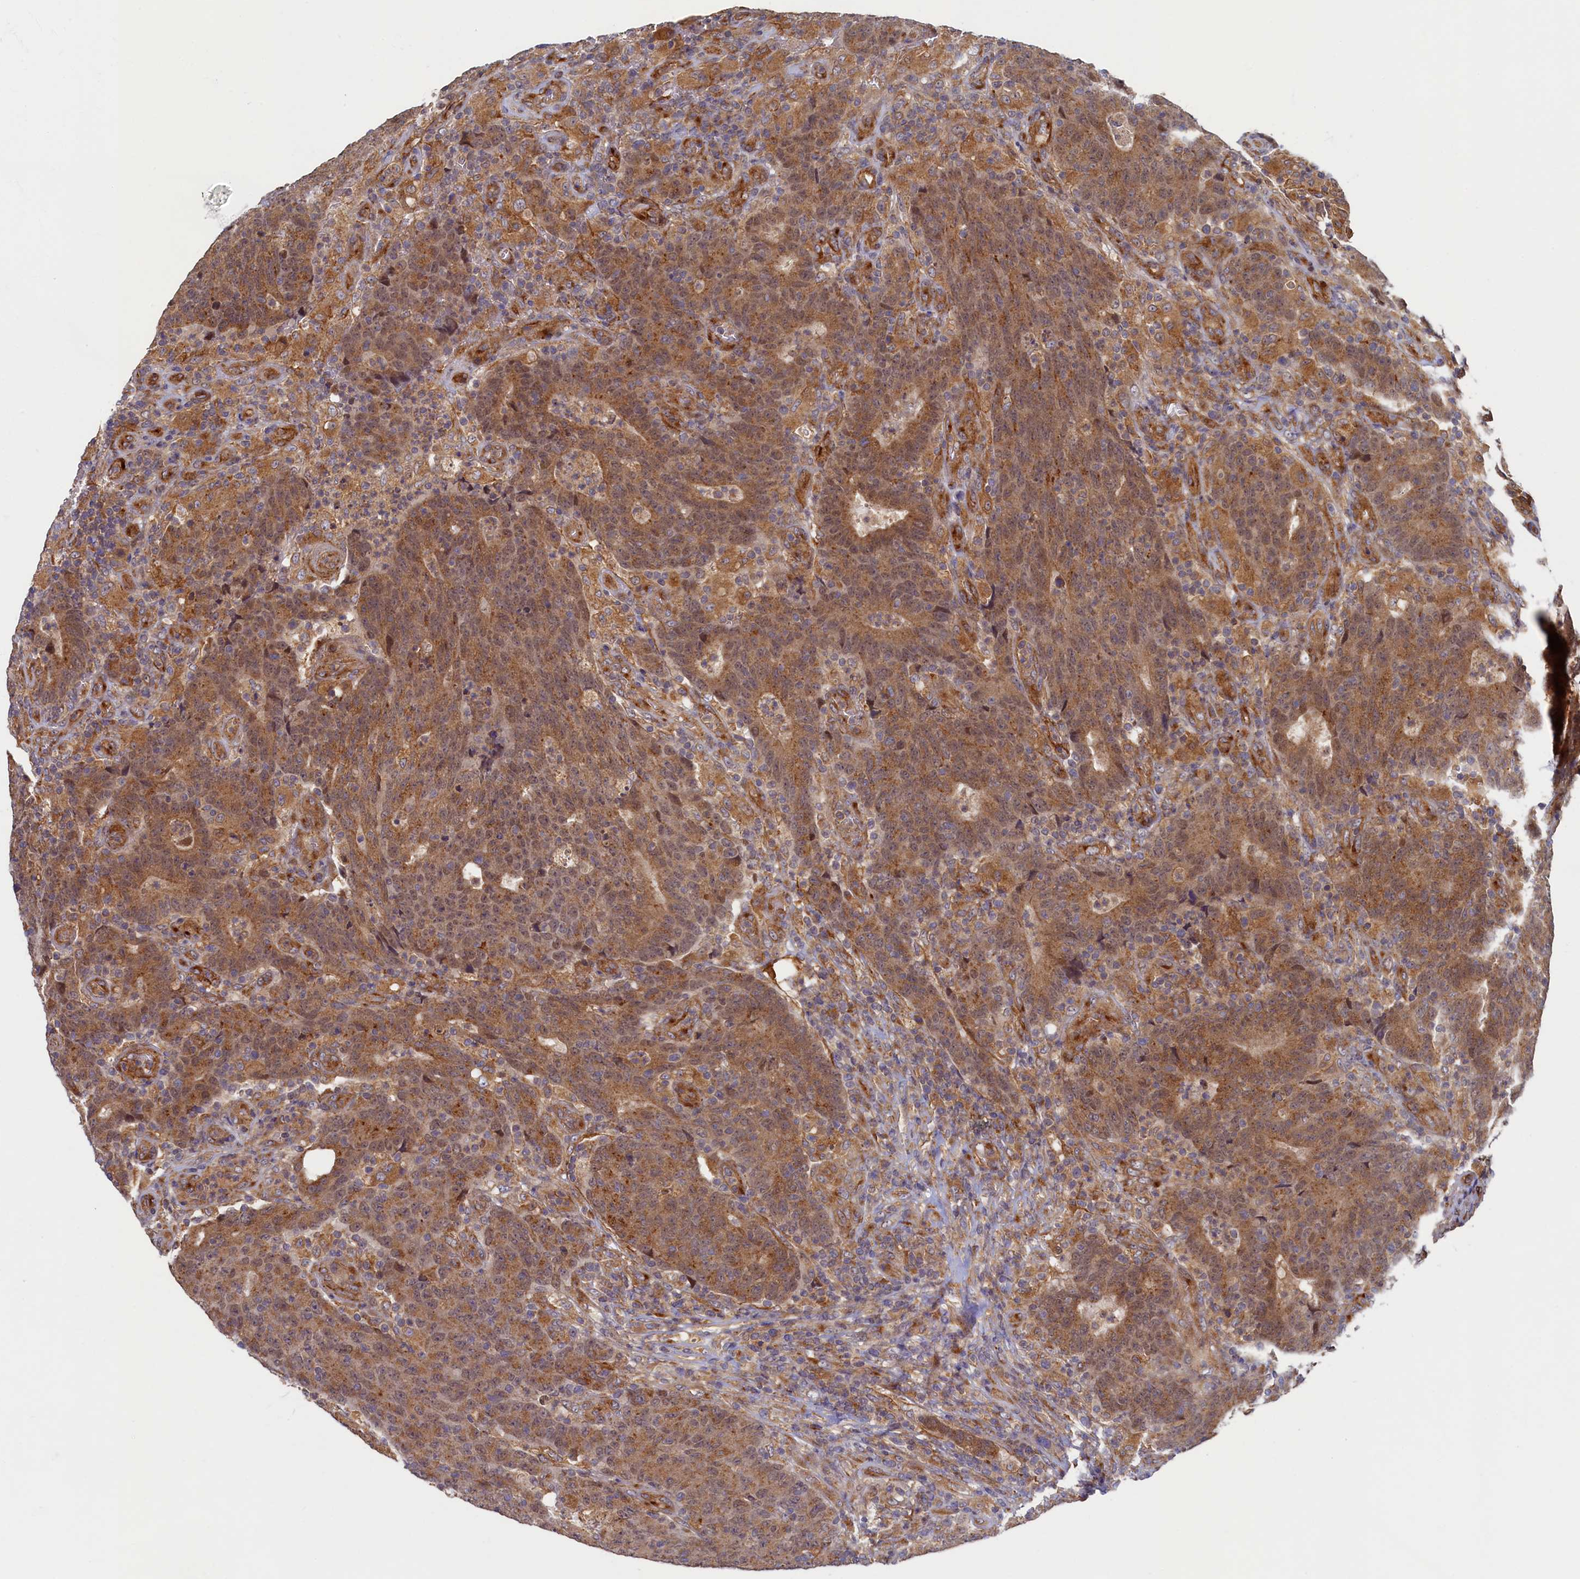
{"staining": {"intensity": "moderate", "quantity": ">75%", "location": "cytoplasmic/membranous"}, "tissue": "colorectal cancer", "cell_type": "Tumor cells", "image_type": "cancer", "snomed": [{"axis": "morphology", "description": "Adenocarcinoma, NOS"}, {"axis": "topography", "description": "Colon"}], "caption": "DAB (3,3'-diaminobenzidine) immunohistochemical staining of human adenocarcinoma (colorectal) demonstrates moderate cytoplasmic/membranous protein staining in about >75% of tumor cells. (brown staining indicates protein expression, while blue staining denotes nuclei).", "gene": "STX12", "patient": {"sex": "female", "age": 75}}